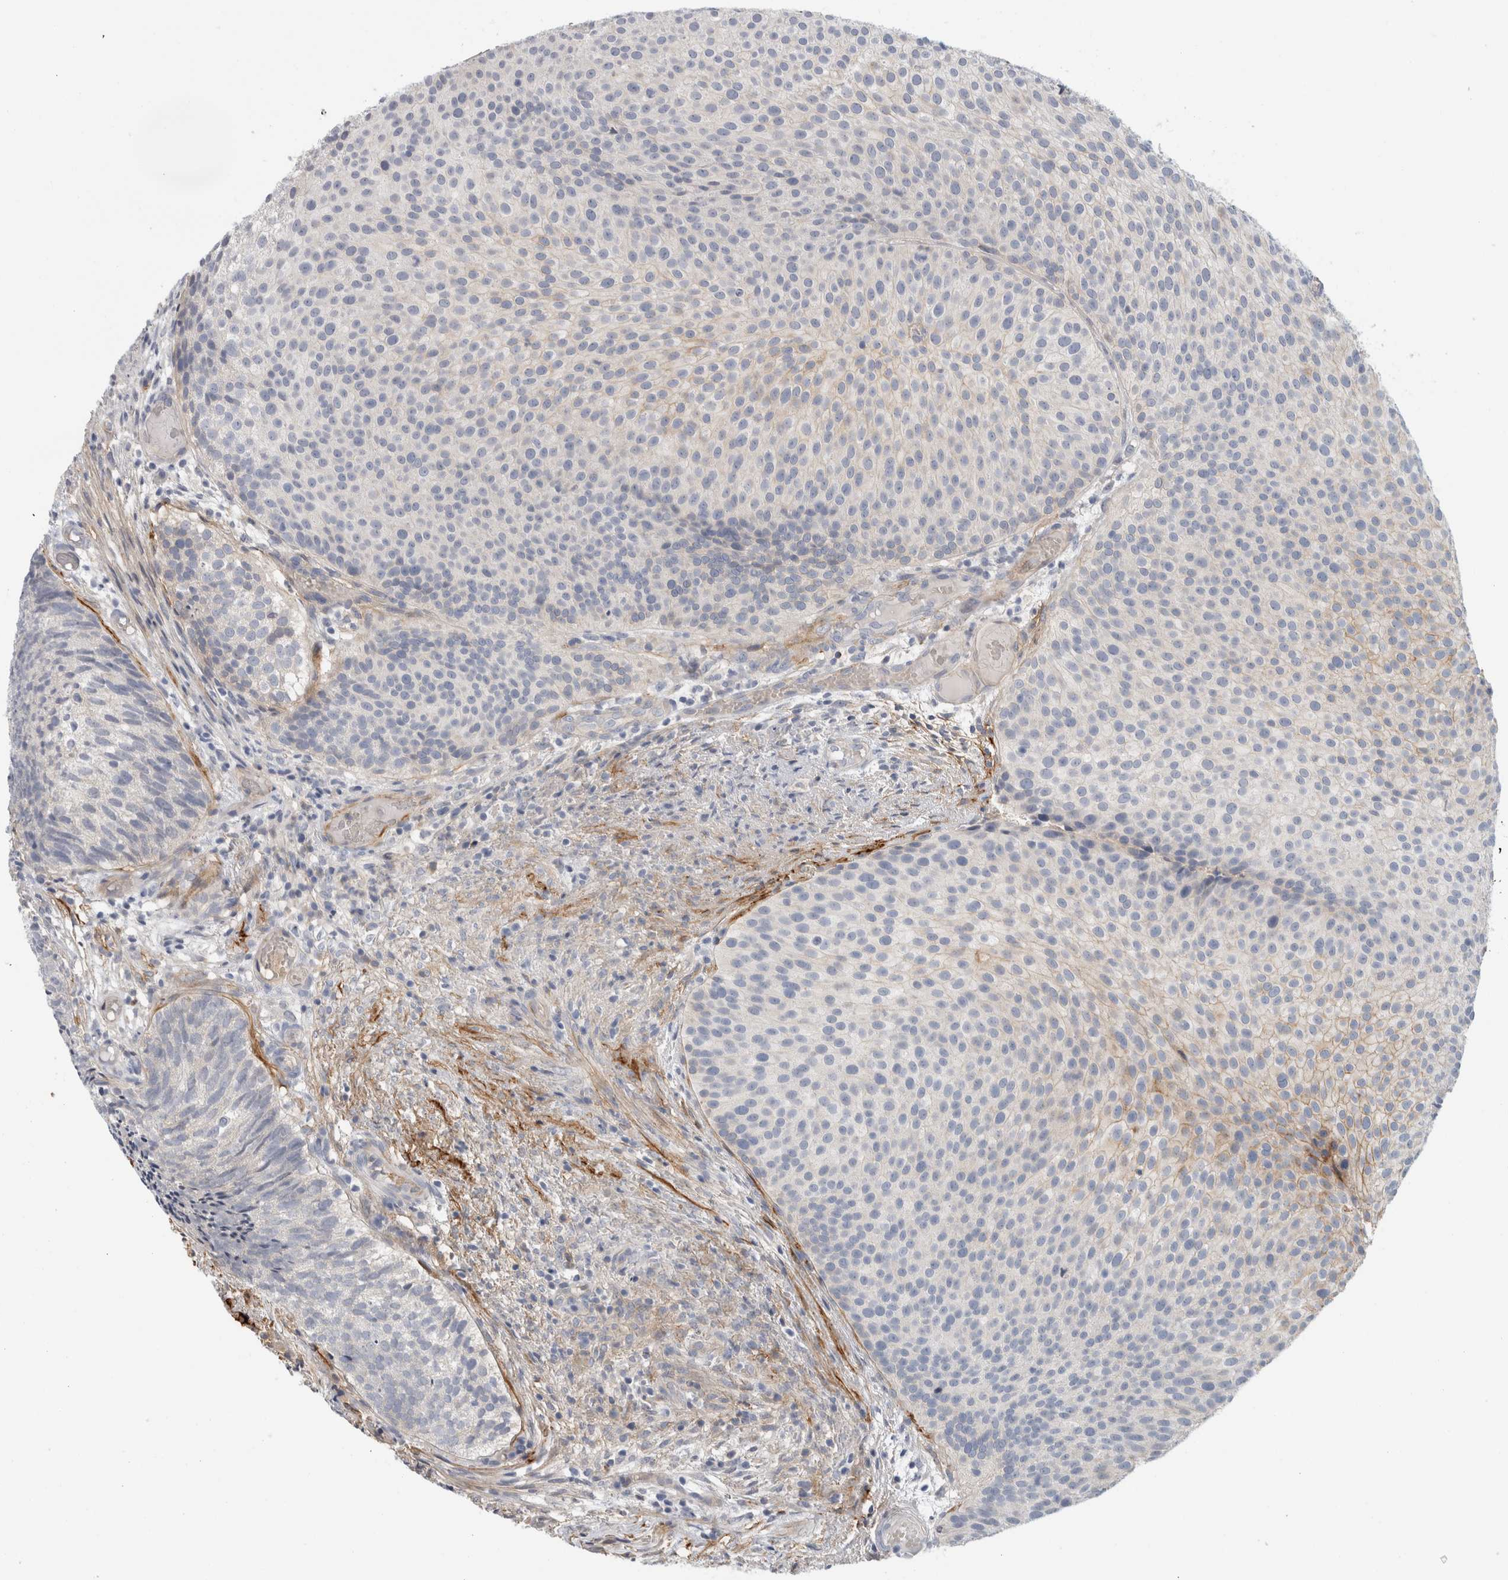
{"staining": {"intensity": "weak", "quantity": "<25%", "location": "cytoplasmic/membranous"}, "tissue": "urothelial cancer", "cell_type": "Tumor cells", "image_type": "cancer", "snomed": [{"axis": "morphology", "description": "Urothelial carcinoma, Low grade"}, {"axis": "topography", "description": "Urinary bladder"}], "caption": "IHC micrograph of human urothelial cancer stained for a protein (brown), which shows no expression in tumor cells.", "gene": "CD55", "patient": {"sex": "male", "age": 86}}